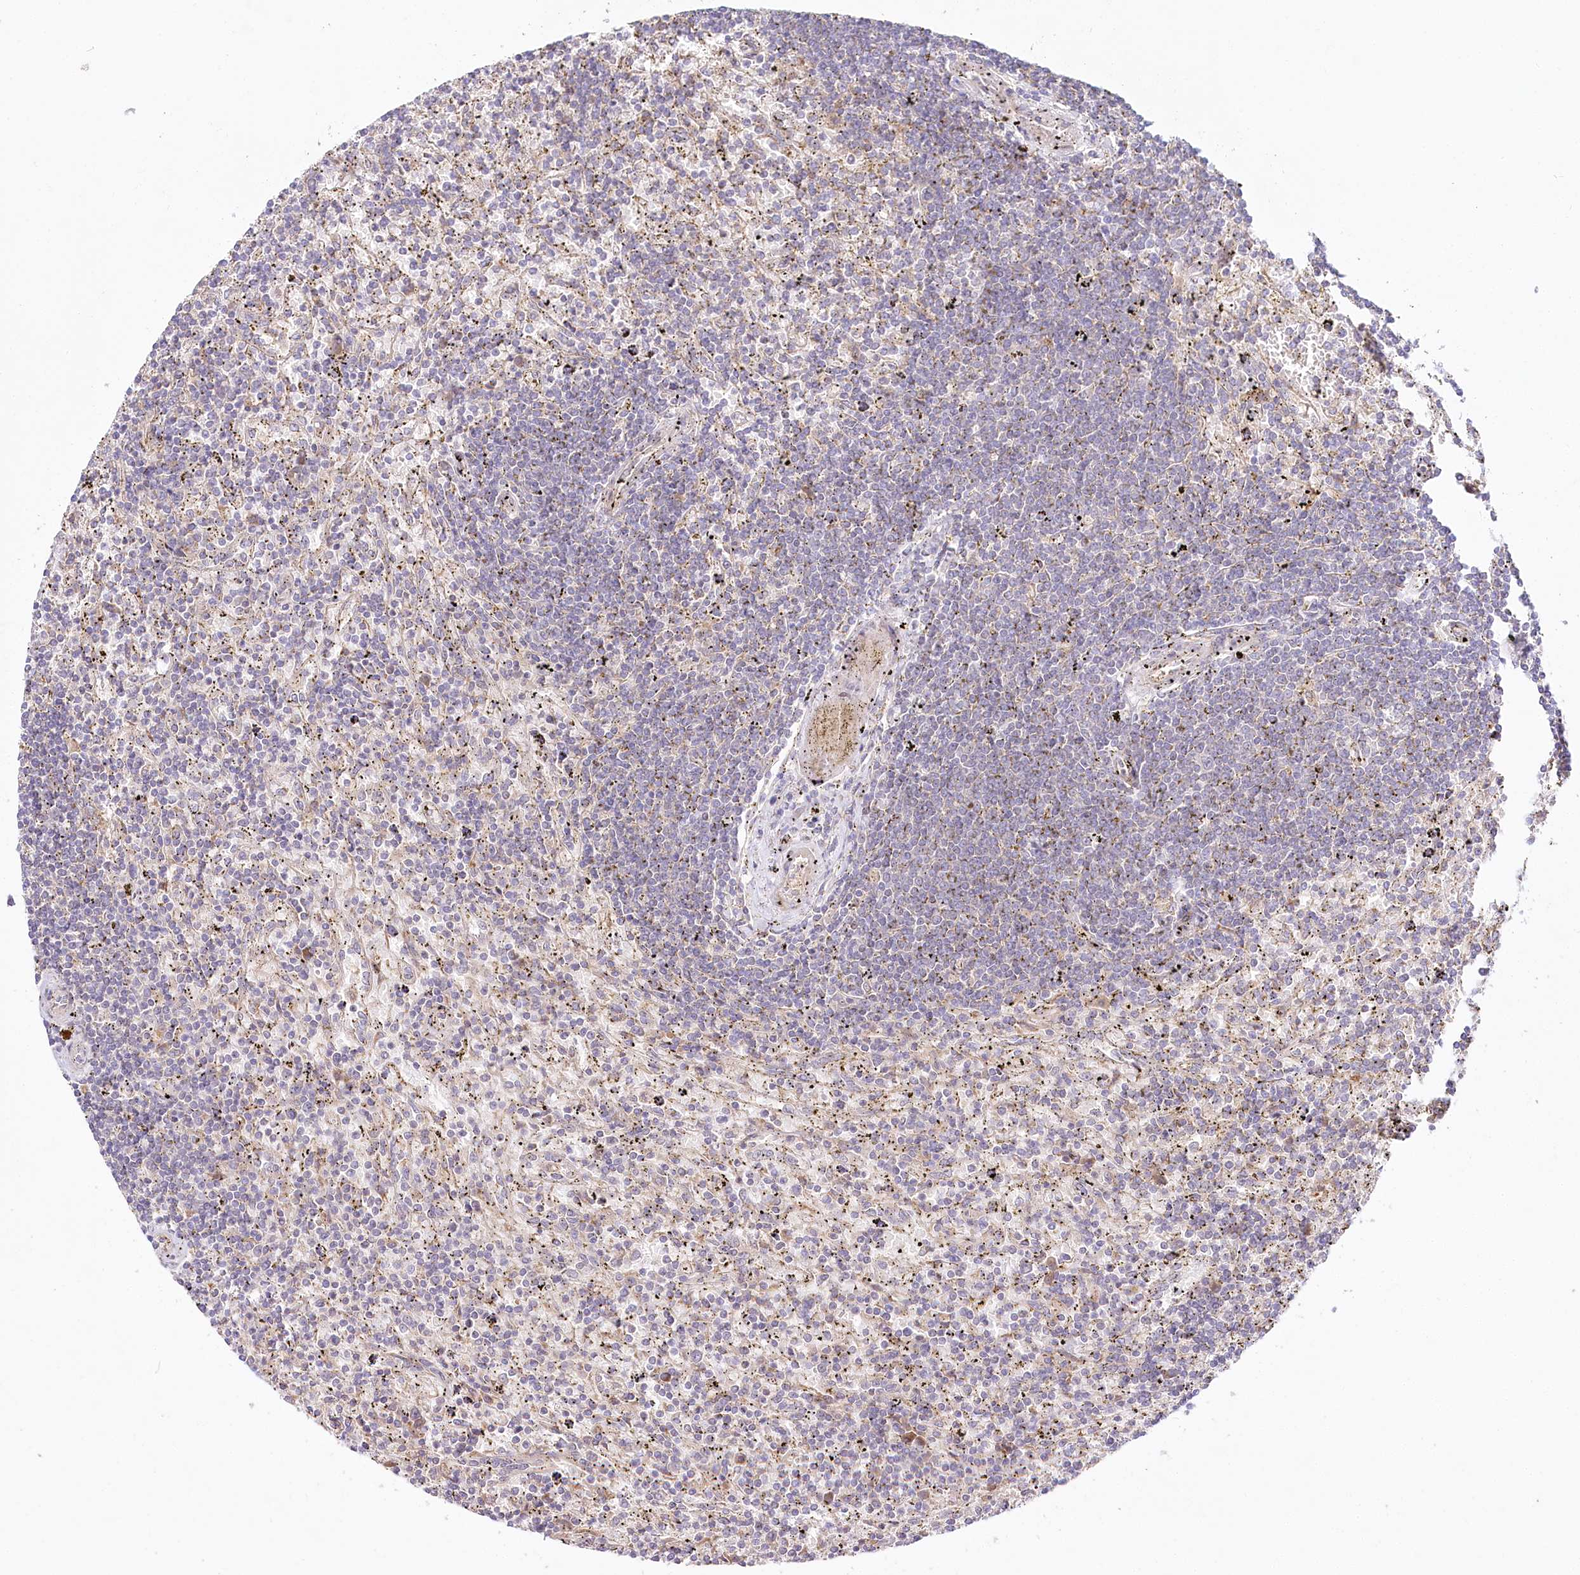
{"staining": {"intensity": "negative", "quantity": "none", "location": "none"}, "tissue": "lymphoma", "cell_type": "Tumor cells", "image_type": "cancer", "snomed": [{"axis": "morphology", "description": "Malignant lymphoma, non-Hodgkin's type, Low grade"}, {"axis": "topography", "description": "Spleen"}], "caption": "IHC micrograph of low-grade malignant lymphoma, non-Hodgkin's type stained for a protein (brown), which reveals no expression in tumor cells.", "gene": "PYROXD1", "patient": {"sex": "male", "age": 76}}